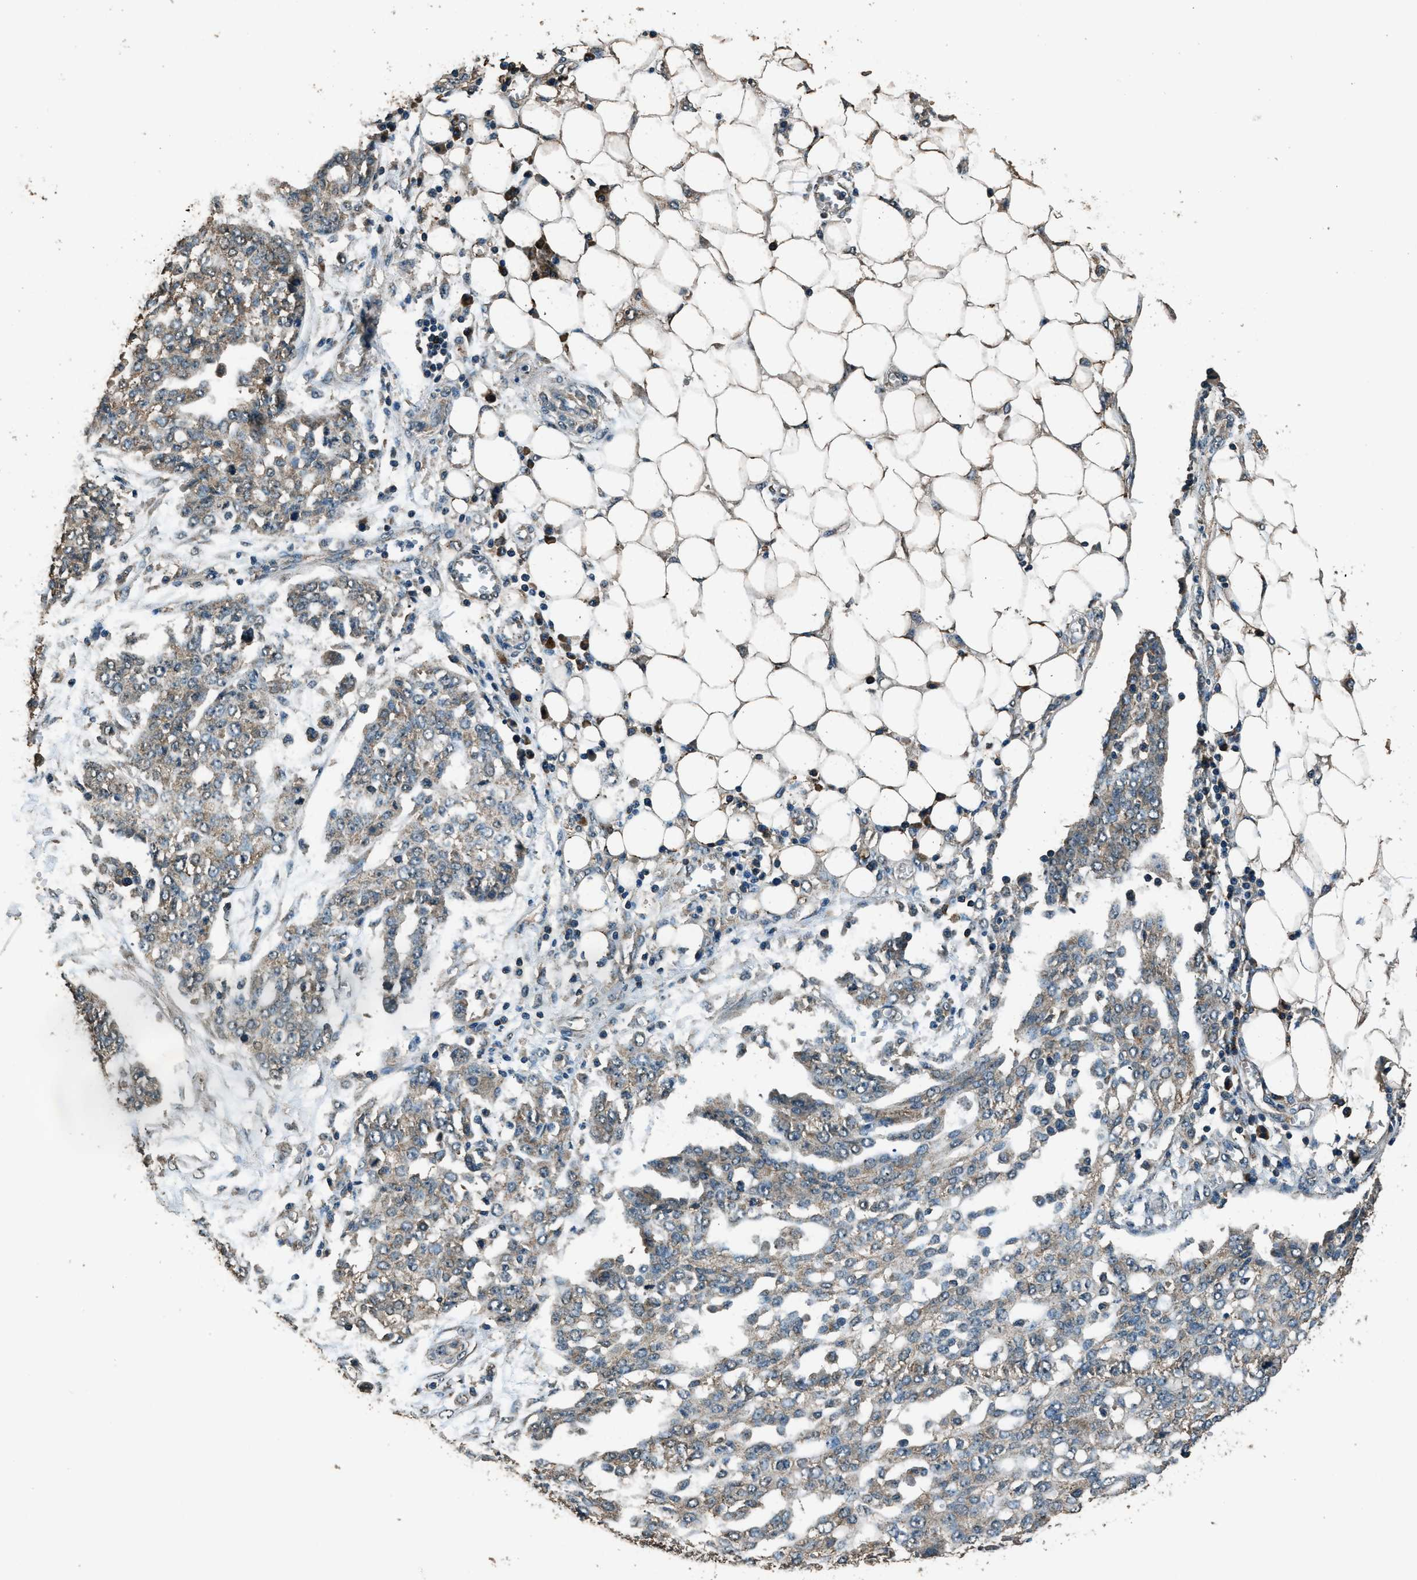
{"staining": {"intensity": "weak", "quantity": "25%-75%", "location": "cytoplasmic/membranous"}, "tissue": "ovarian cancer", "cell_type": "Tumor cells", "image_type": "cancer", "snomed": [{"axis": "morphology", "description": "Cystadenocarcinoma, serous, NOS"}, {"axis": "topography", "description": "Soft tissue"}, {"axis": "topography", "description": "Ovary"}], "caption": "Human ovarian cancer (serous cystadenocarcinoma) stained for a protein (brown) shows weak cytoplasmic/membranous positive expression in approximately 25%-75% of tumor cells.", "gene": "SALL3", "patient": {"sex": "female", "age": 57}}